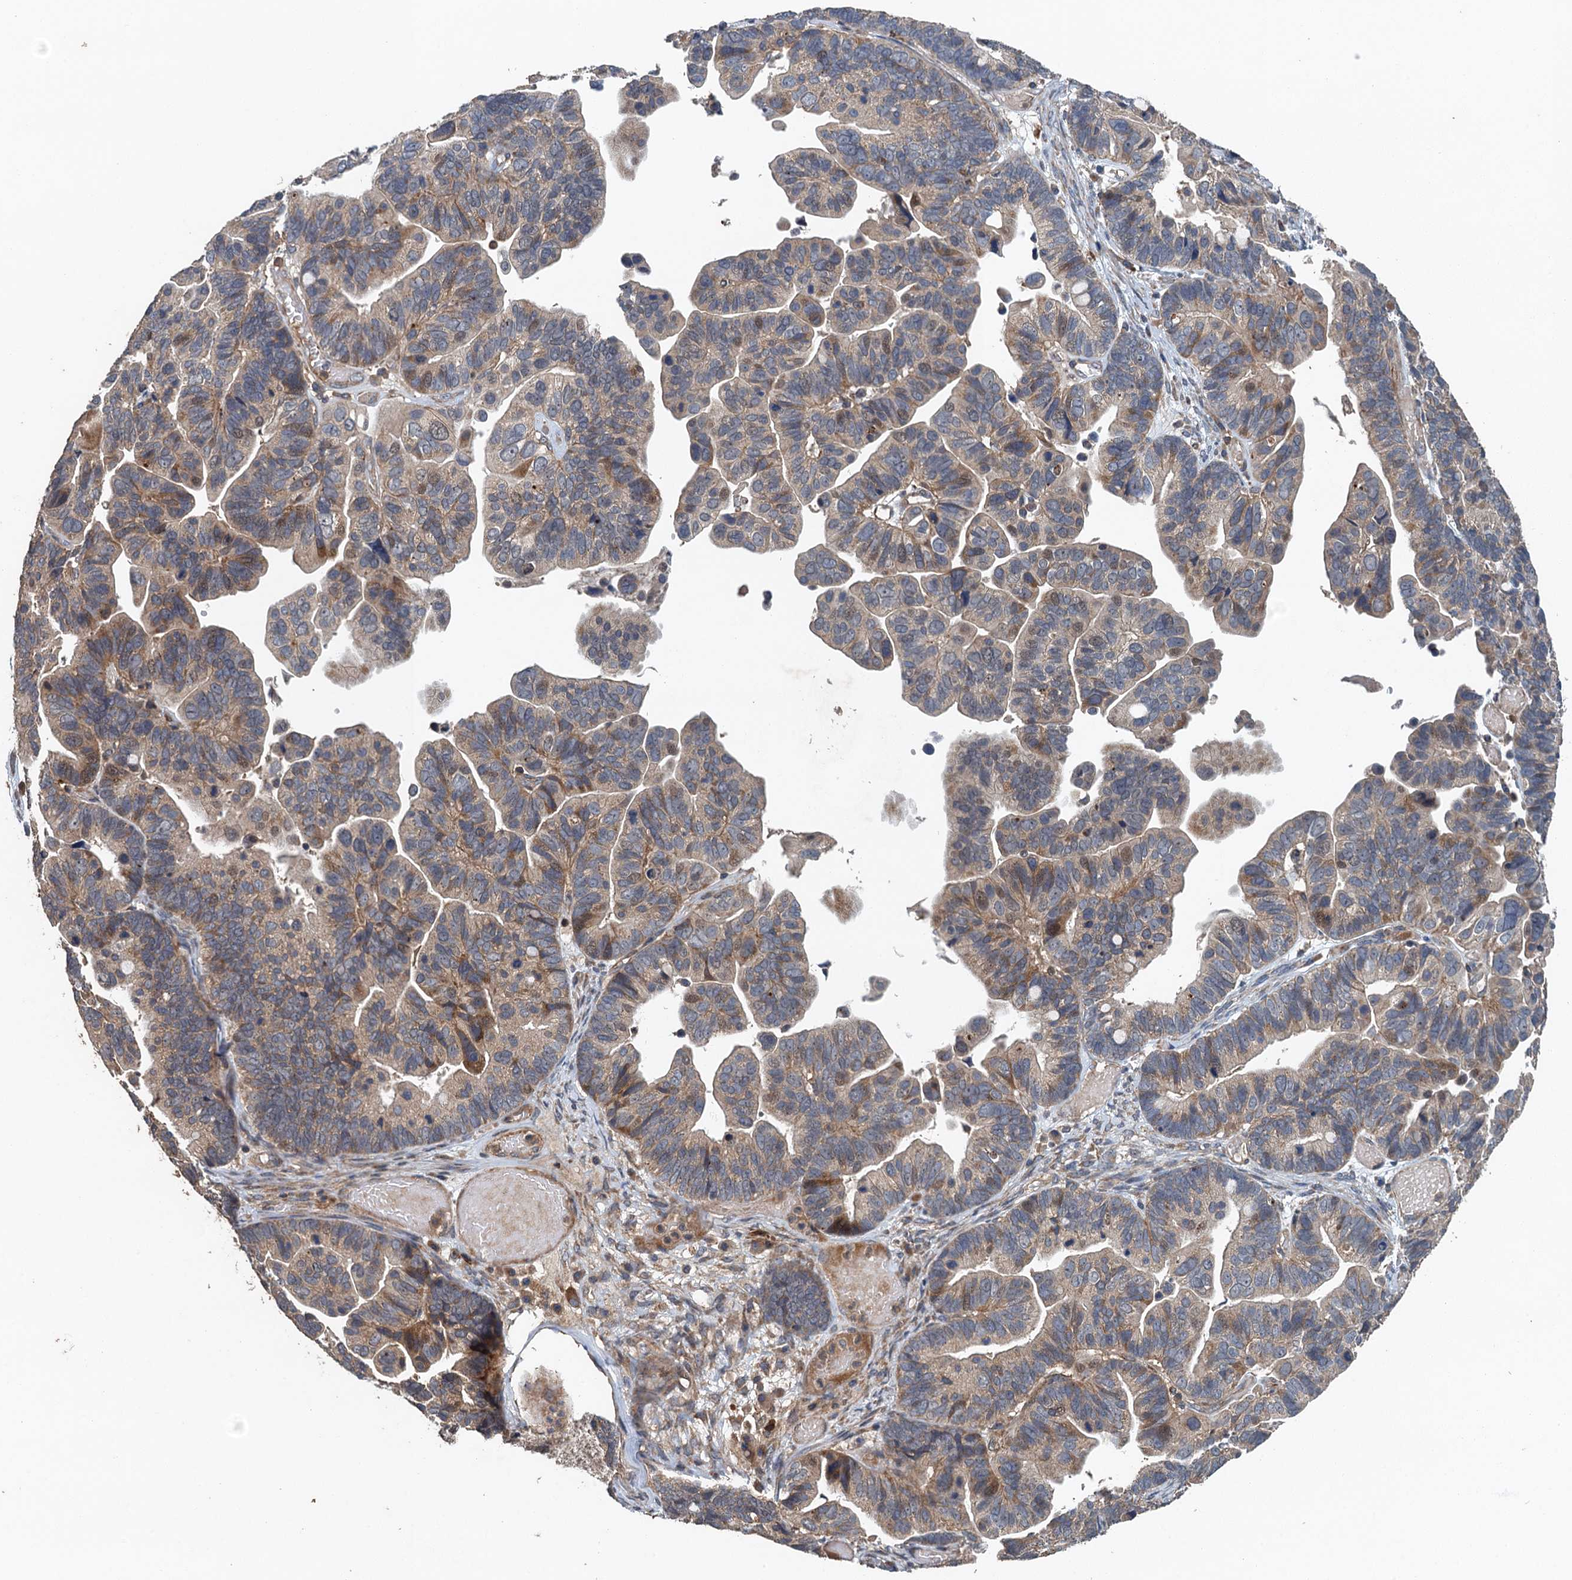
{"staining": {"intensity": "weak", "quantity": "25%-75%", "location": "cytoplasmic/membranous"}, "tissue": "ovarian cancer", "cell_type": "Tumor cells", "image_type": "cancer", "snomed": [{"axis": "morphology", "description": "Cystadenocarcinoma, serous, NOS"}, {"axis": "topography", "description": "Ovary"}], "caption": "An image of human ovarian serous cystadenocarcinoma stained for a protein displays weak cytoplasmic/membranous brown staining in tumor cells. The staining was performed using DAB to visualize the protein expression in brown, while the nuclei were stained in blue with hematoxylin (Magnification: 20x).", "gene": "BORCS5", "patient": {"sex": "female", "age": 56}}